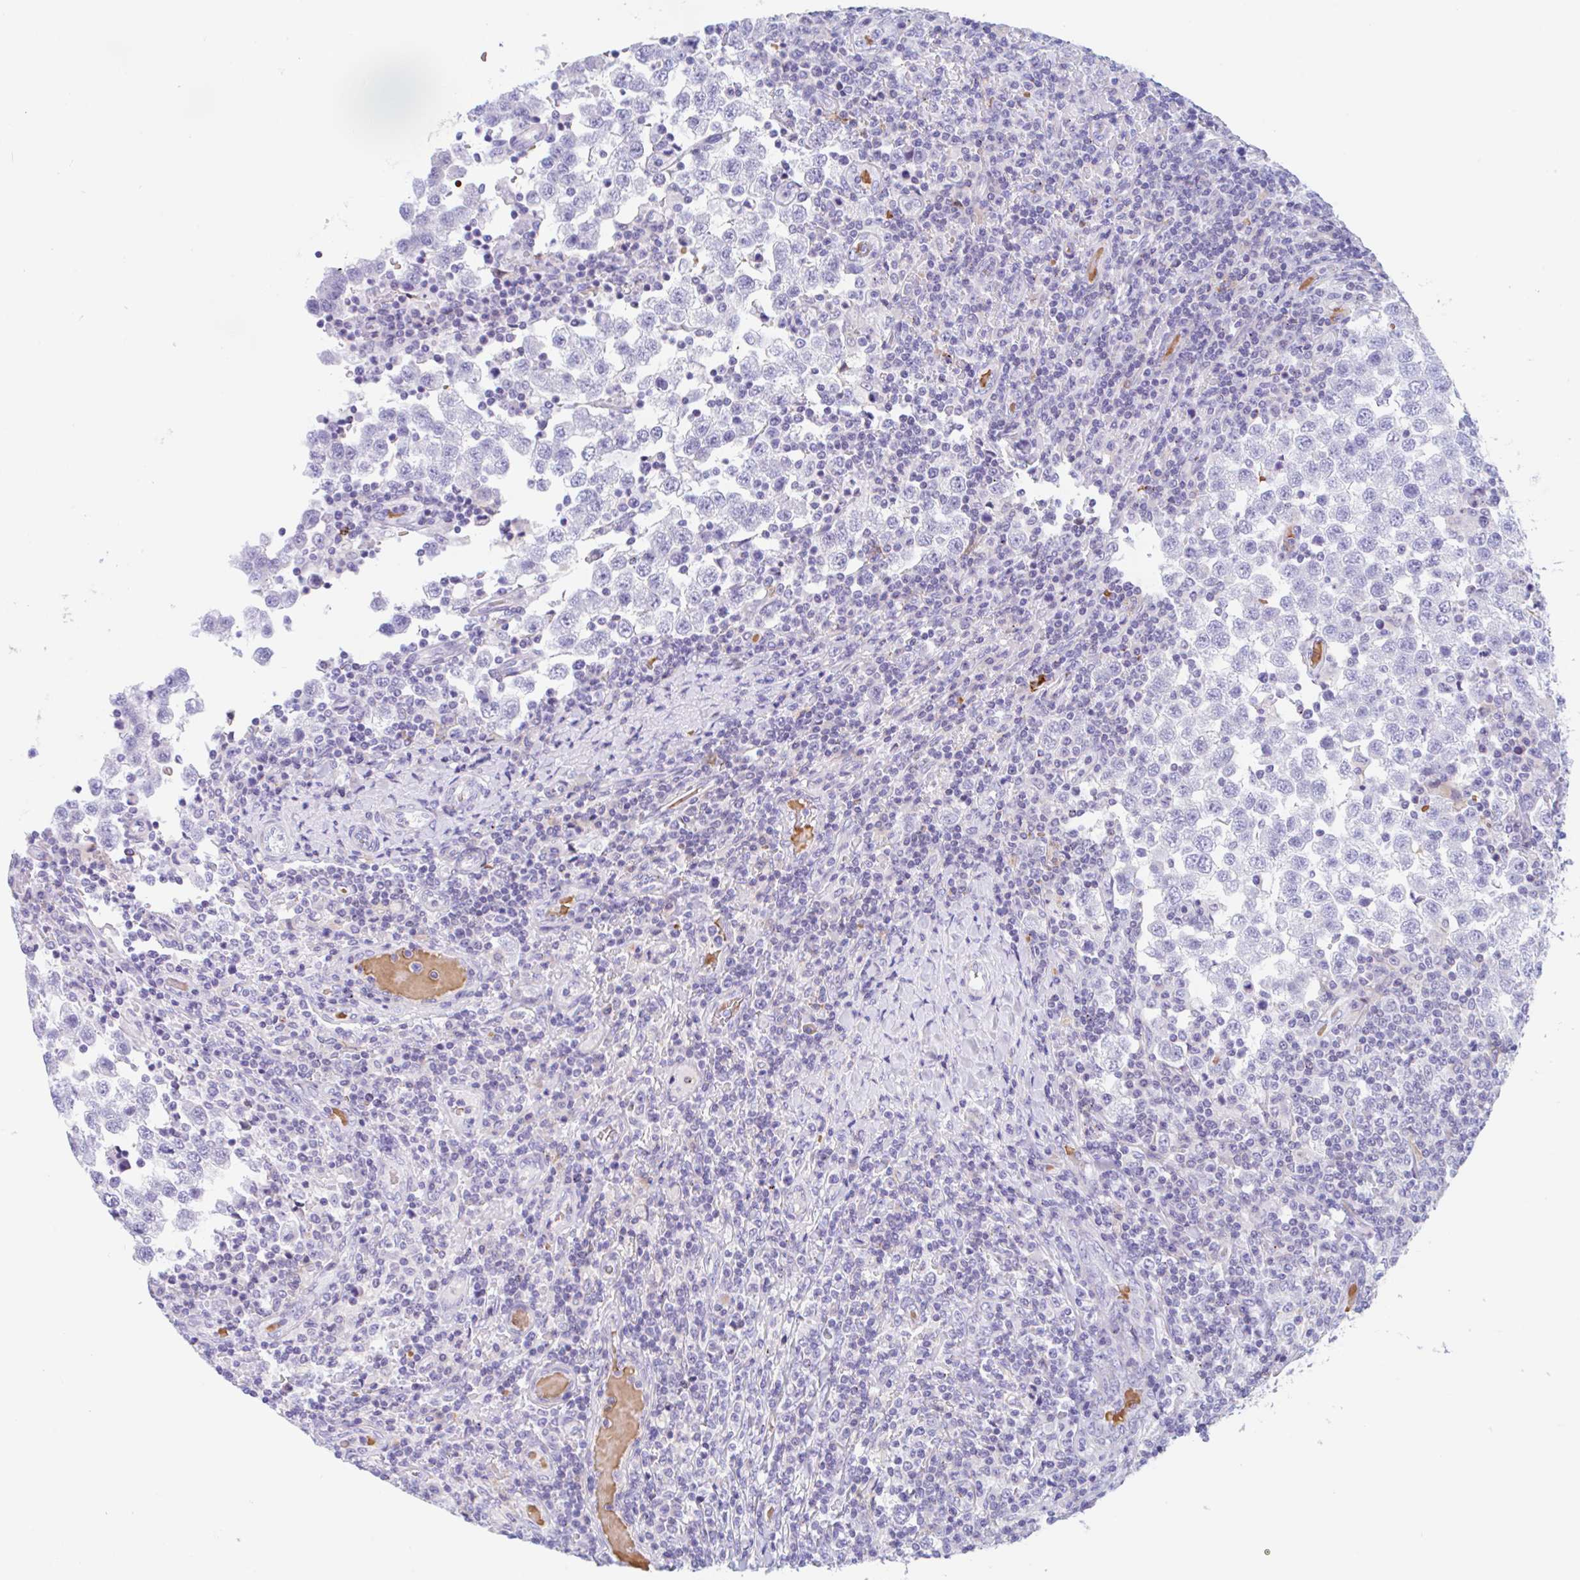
{"staining": {"intensity": "negative", "quantity": "none", "location": "none"}, "tissue": "testis cancer", "cell_type": "Tumor cells", "image_type": "cancer", "snomed": [{"axis": "morphology", "description": "Seminoma, NOS"}, {"axis": "topography", "description": "Testis"}], "caption": "Immunohistochemistry histopathology image of neoplastic tissue: human testis cancer stained with DAB displays no significant protein positivity in tumor cells. (IHC, brightfield microscopy, high magnification).", "gene": "ANKRD9", "patient": {"sex": "male", "age": 34}}